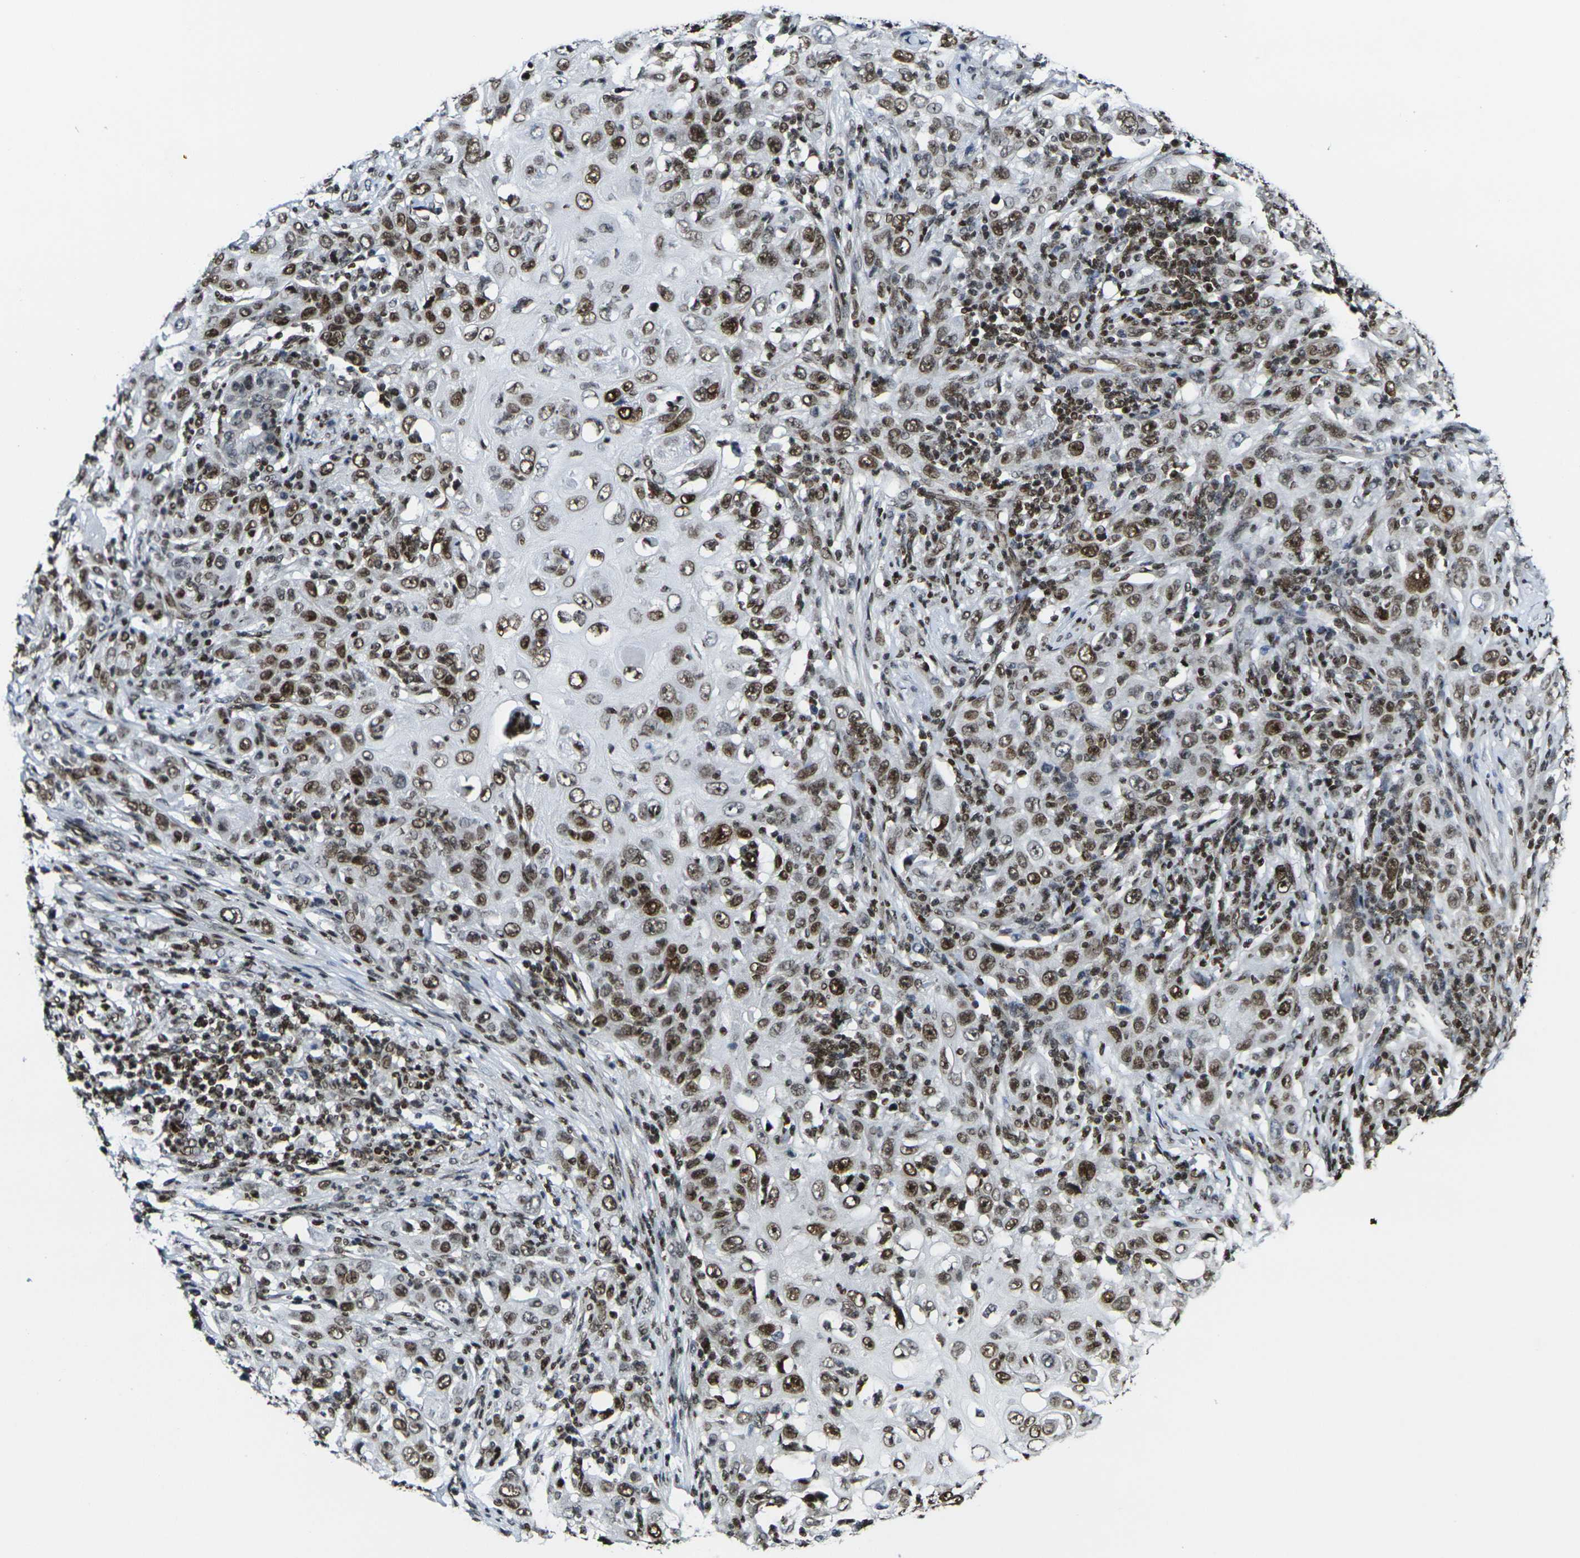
{"staining": {"intensity": "moderate", "quantity": ">75%", "location": "nuclear"}, "tissue": "skin cancer", "cell_type": "Tumor cells", "image_type": "cancer", "snomed": [{"axis": "morphology", "description": "Squamous cell carcinoma, NOS"}, {"axis": "topography", "description": "Skin"}], "caption": "Moderate nuclear positivity is present in approximately >75% of tumor cells in skin squamous cell carcinoma. (DAB (3,3'-diaminobenzidine) = brown stain, brightfield microscopy at high magnification).", "gene": "H1-10", "patient": {"sex": "female", "age": 88}}